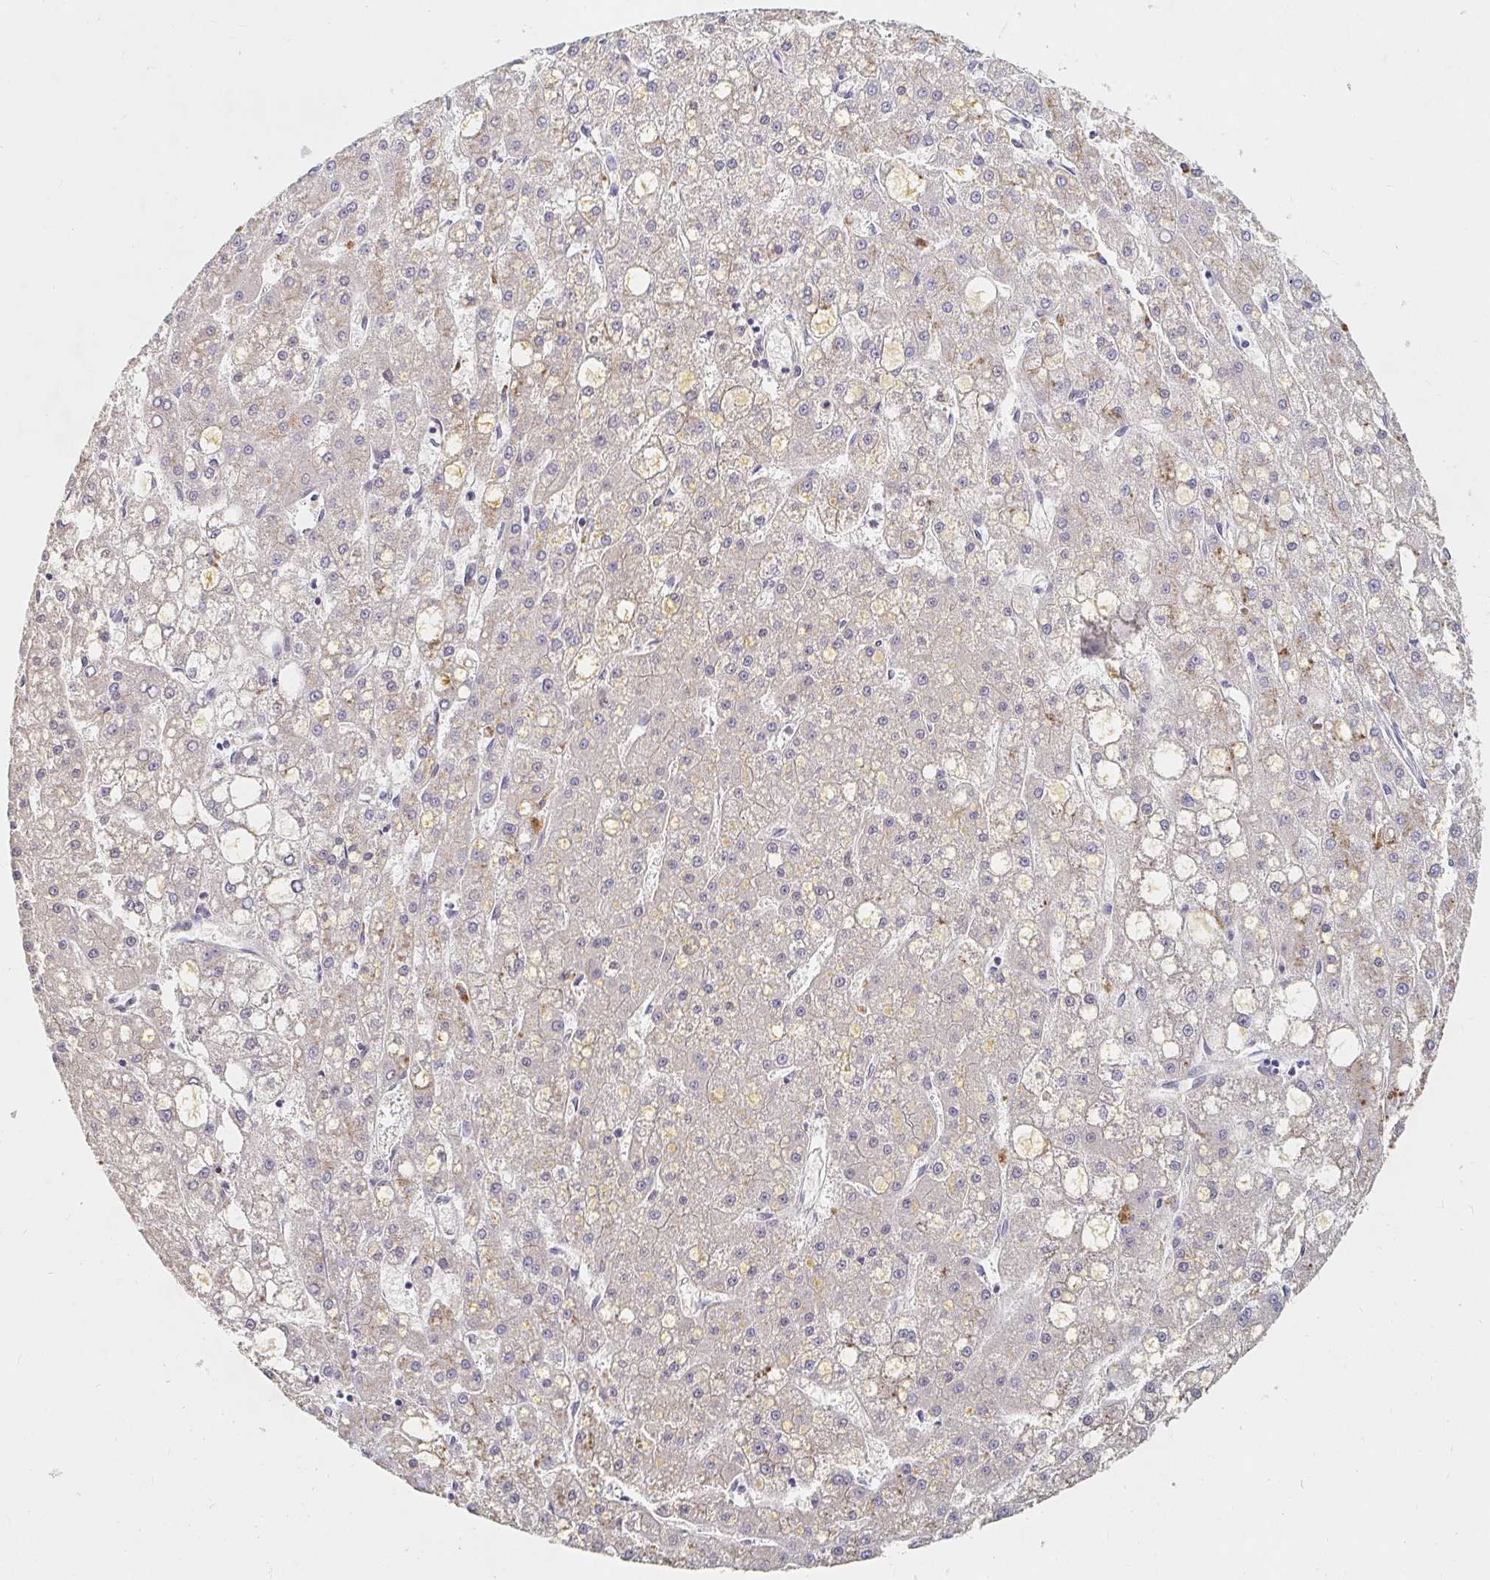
{"staining": {"intensity": "negative", "quantity": "none", "location": "none"}, "tissue": "liver cancer", "cell_type": "Tumor cells", "image_type": "cancer", "snomed": [{"axis": "morphology", "description": "Carcinoma, Hepatocellular, NOS"}, {"axis": "topography", "description": "Liver"}], "caption": "Tumor cells show no significant protein staining in liver cancer (hepatocellular carcinoma).", "gene": "NME9", "patient": {"sex": "male", "age": 67}}